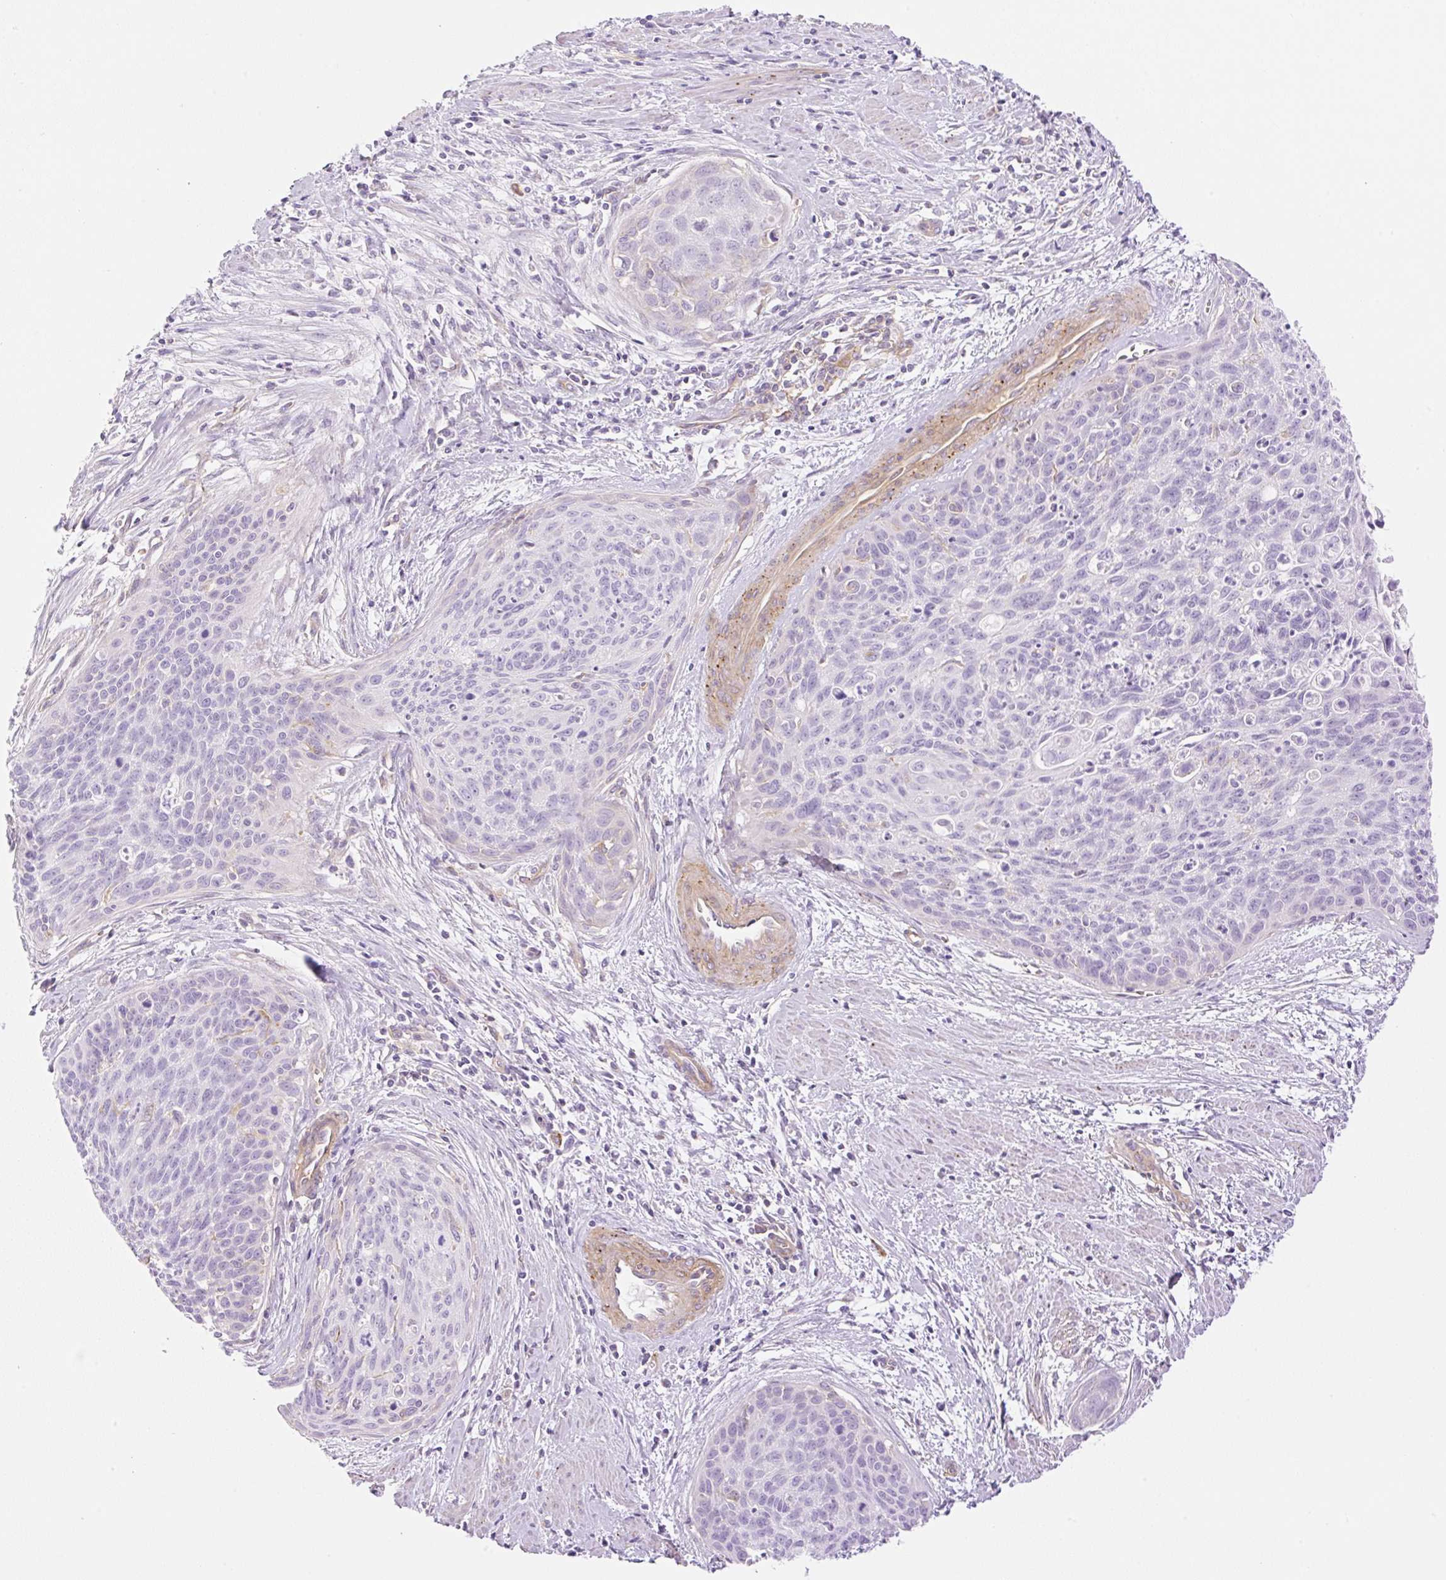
{"staining": {"intensity": "negative", "quantity": "none", "location": "none"}, "tissue": "cervical cancer", "cell_type": "Tumor cells", "image_type": "cancer", "snomed": [{"axis": "morphology", "description": "Squamous cell carcinoma, NOS"}, {"axis": "topography", "description": "Cervix"}], "caption": "High power microscopy histopathology image of an immunohistochemistry micrograph of cervical squamous cell carcinoma, revealing no significant positivity in tumor cells.", "gene": "EHD3", "patient": {"sex": "female", "age": 55}}